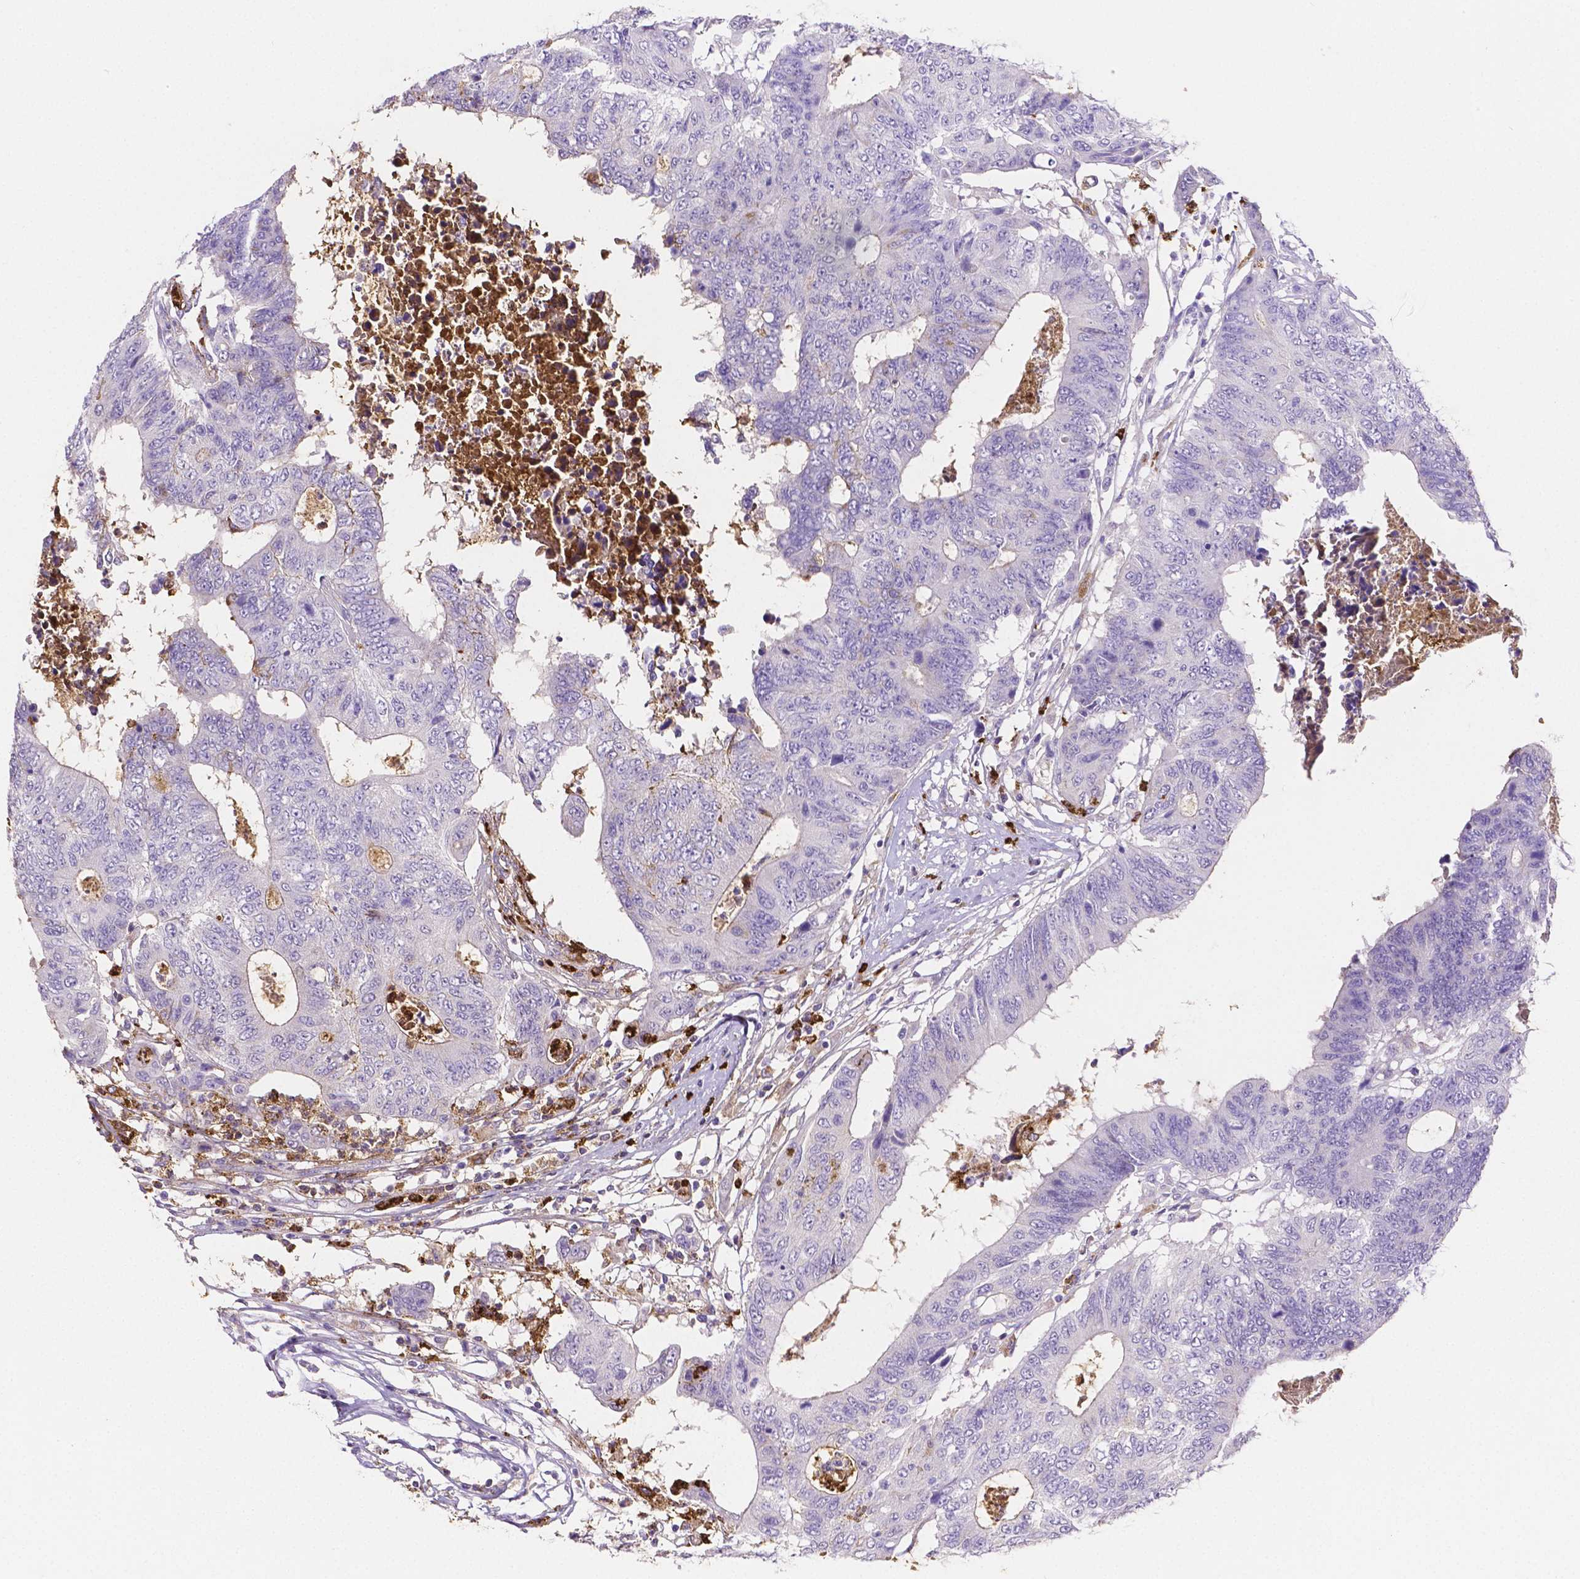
{"staining": {"intensity": "weak", "quantity": "<25%", "location": "cytoplasmic/membranous"}, "tissue": "colorectal cancer", "cell_type": "Tumor cells", "image_type": "cancer", "snomed": [{"axis": "morphology", "description": "Adenocarcinoma, NOS"}, {"axis": "topography", "description": "Colon"}], "caption": "Tumor cells are negative for brown protein staining in adenocarcinoma (colorectal).", "gene": "MMP9", "patient": {"sex": "female", "age": 48}}